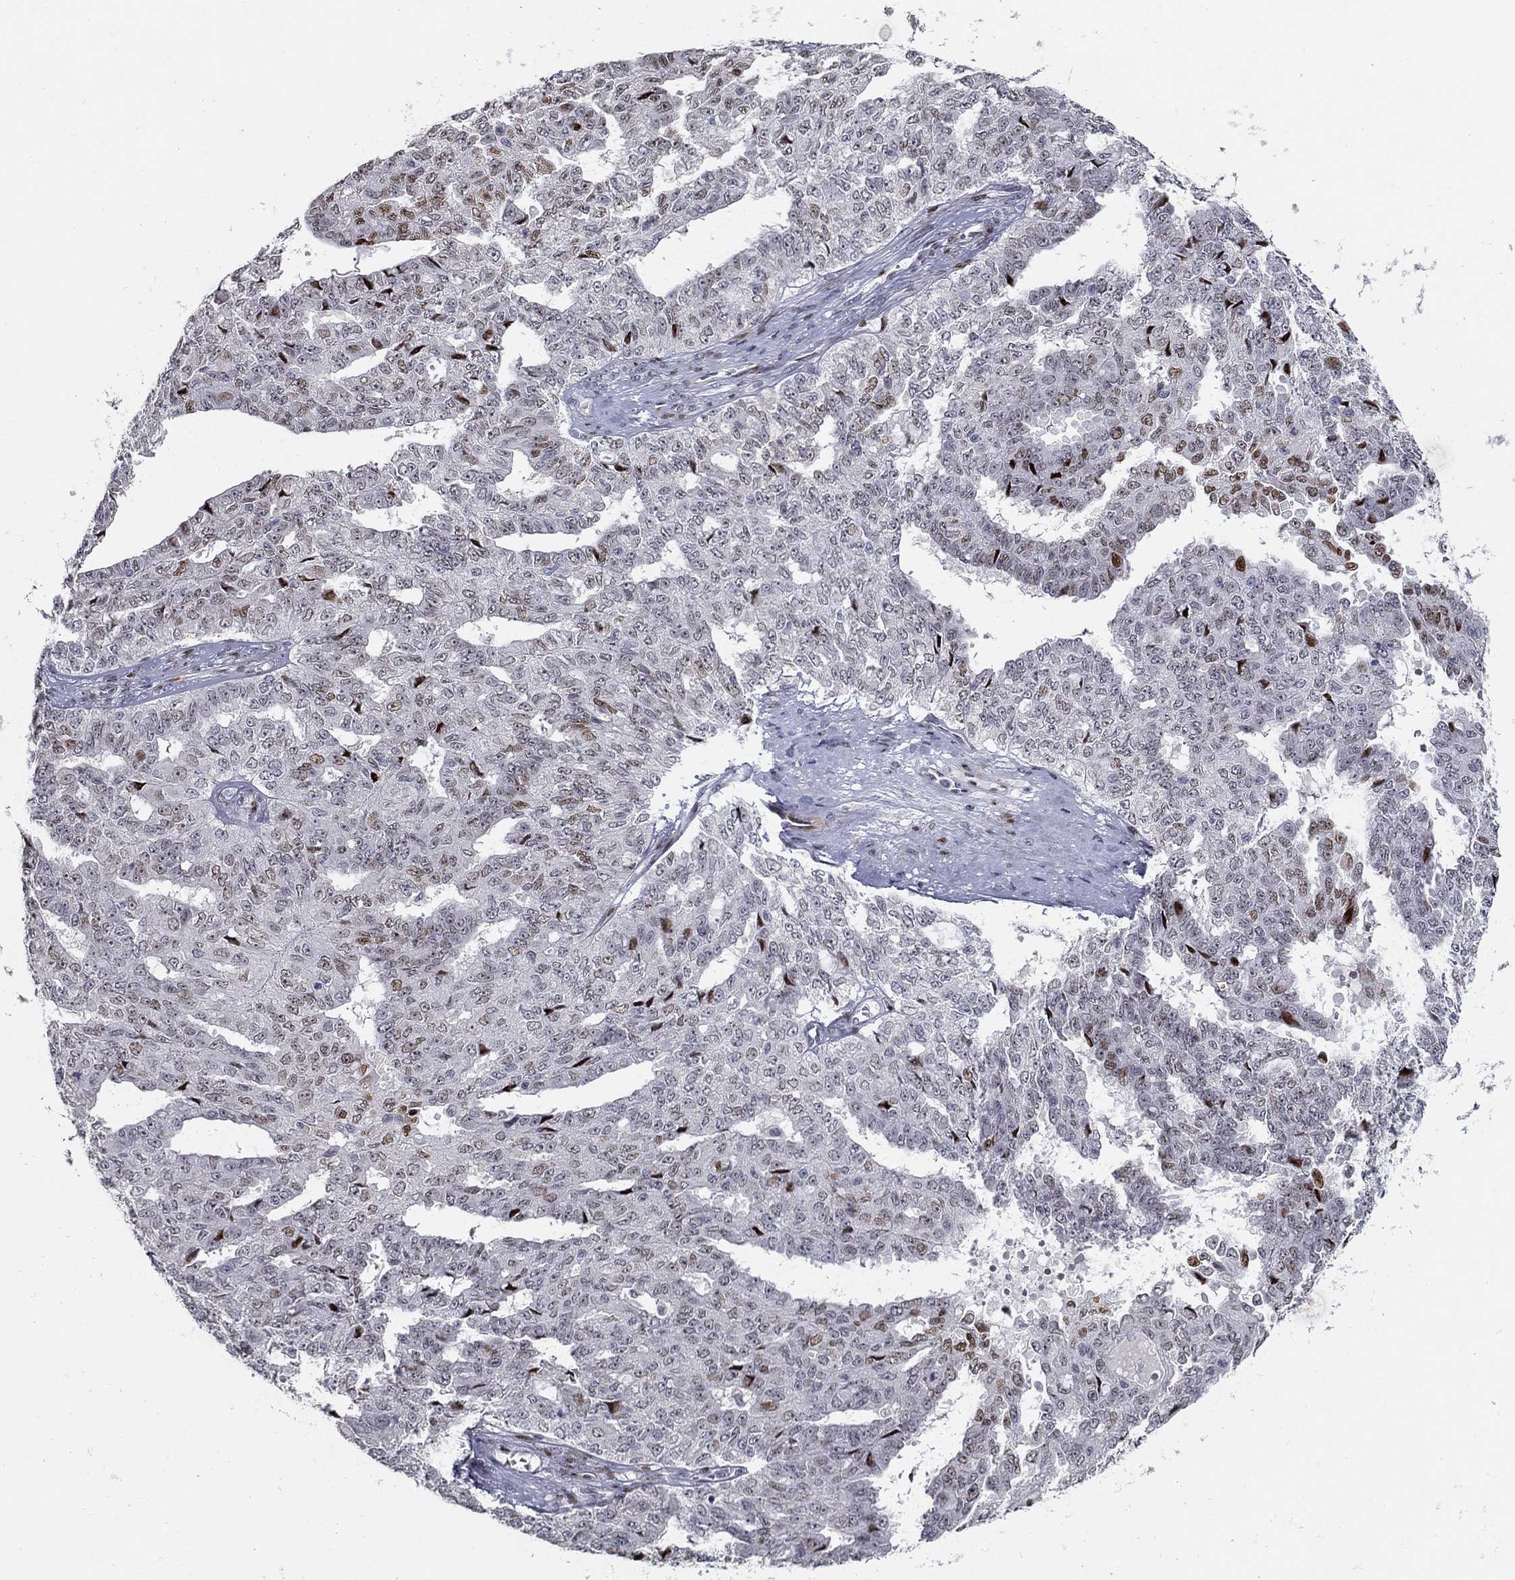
{"staining": {"intensity": "strong", "quantity": "<25%", "location": "nuclear"}, "tissue": "ovarian cancer", "cell_type": "Tumor cells", "image_type": "cancer", "snomed": [{"axis": "morphology", "description": "Cystadenocarcinoma, serous, NOS"}, {"axis": "topography", "description": "Ovary"}], "caption": "A high-resolution histopathology image shows IHC staining of ovarian cancer, which shows strong nuclear staining in approximately <25% of tumor cells.", "gene": "RAPGEF5", "patient": {"sex": "female", "age": 71}}